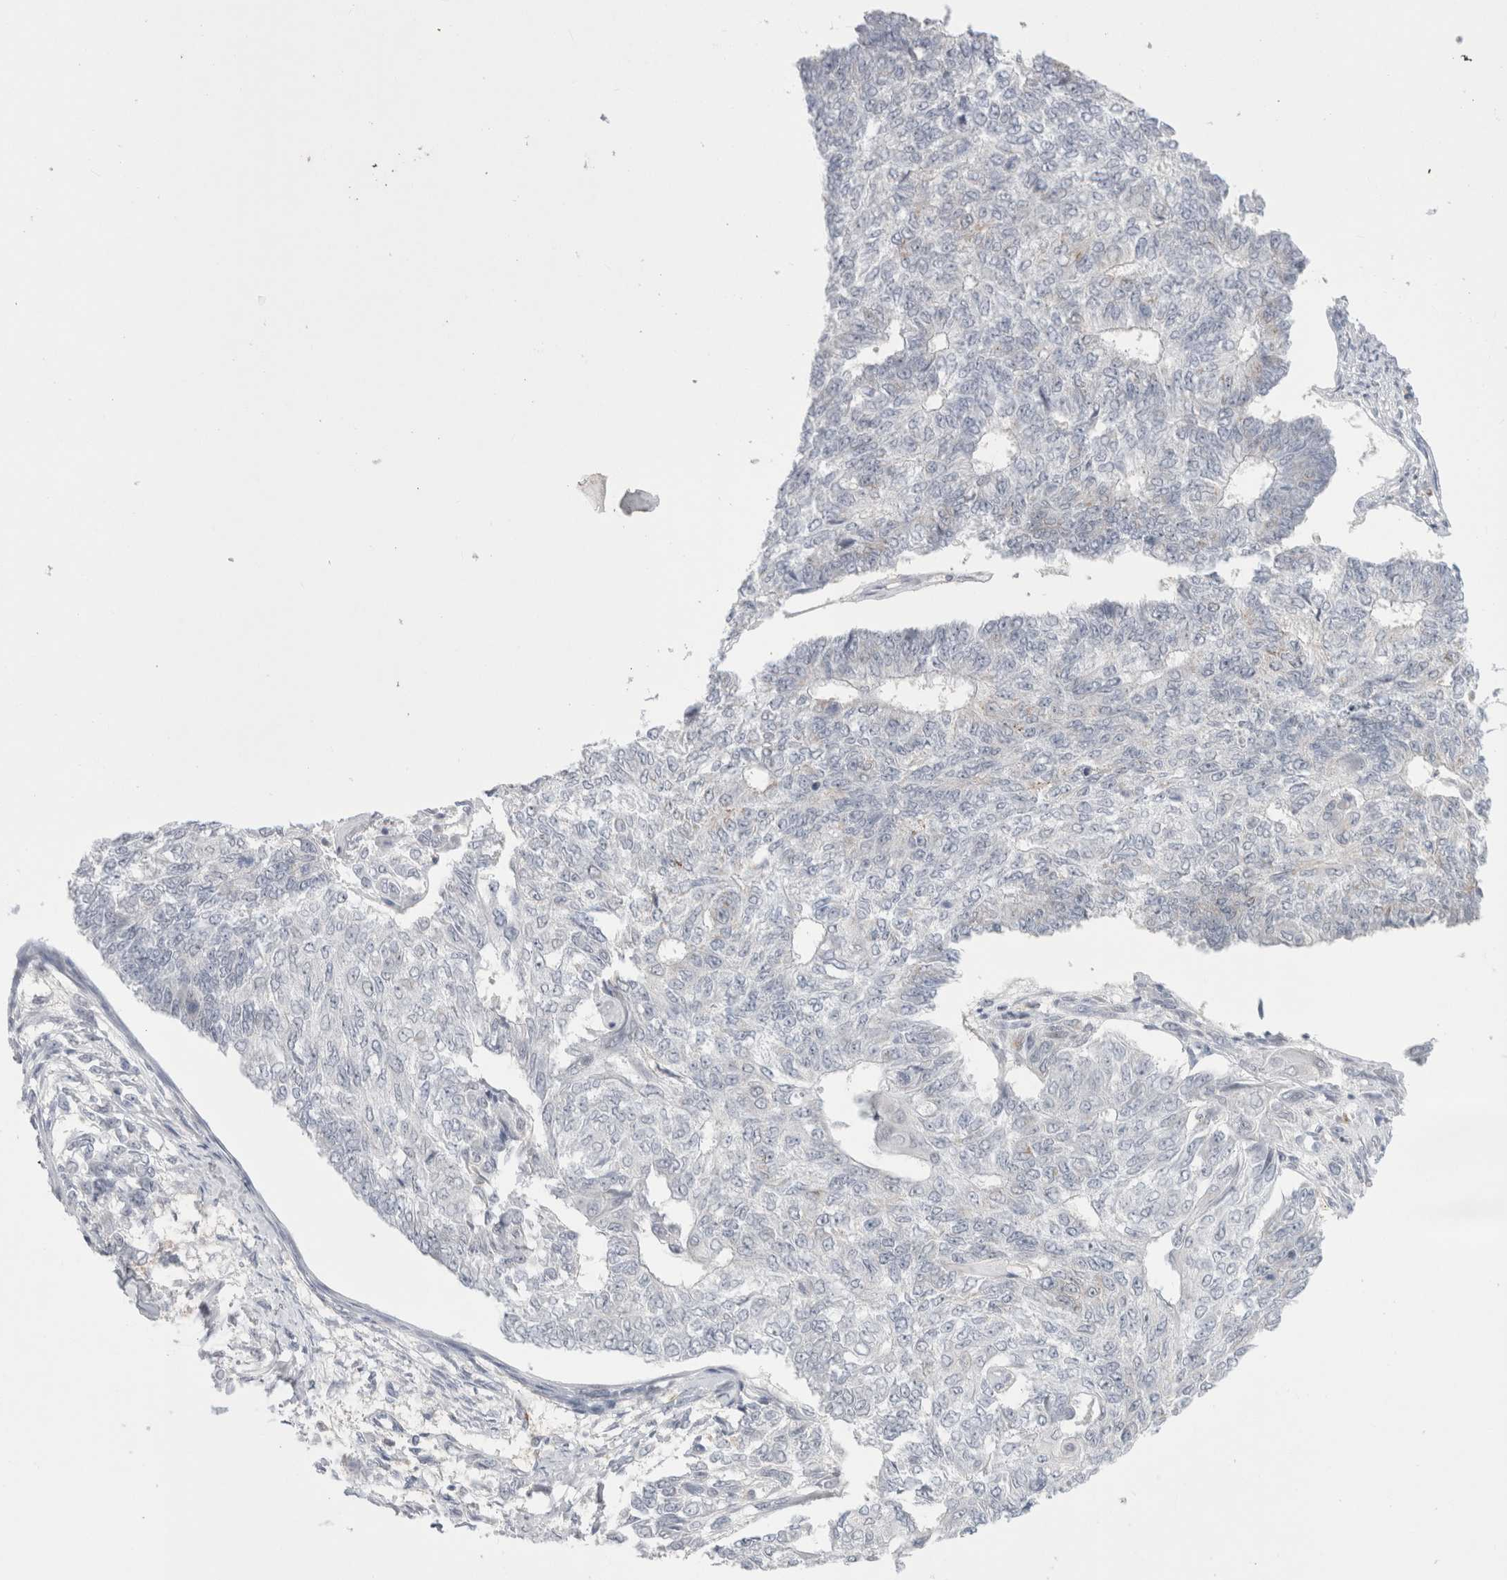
{"staining": {"intensity": "negative", "quantity": "none", "location": "none"}, "tissue": "endometrial cancer", "cell_type": "Tumor cells", "image_type": "cancer", "snomed": [{"axis": "morphology", "description": "Adenocarcinoma, NOS"}, {"axis": "topography", "description": "Endometrium"}], "caption": "Photomicrograph shows no protein staining in tumor cells of adenocarcinoma (endometrial) tissue.", "gene": "CERS5", "patient": {"sex": "female", "age": 32}}